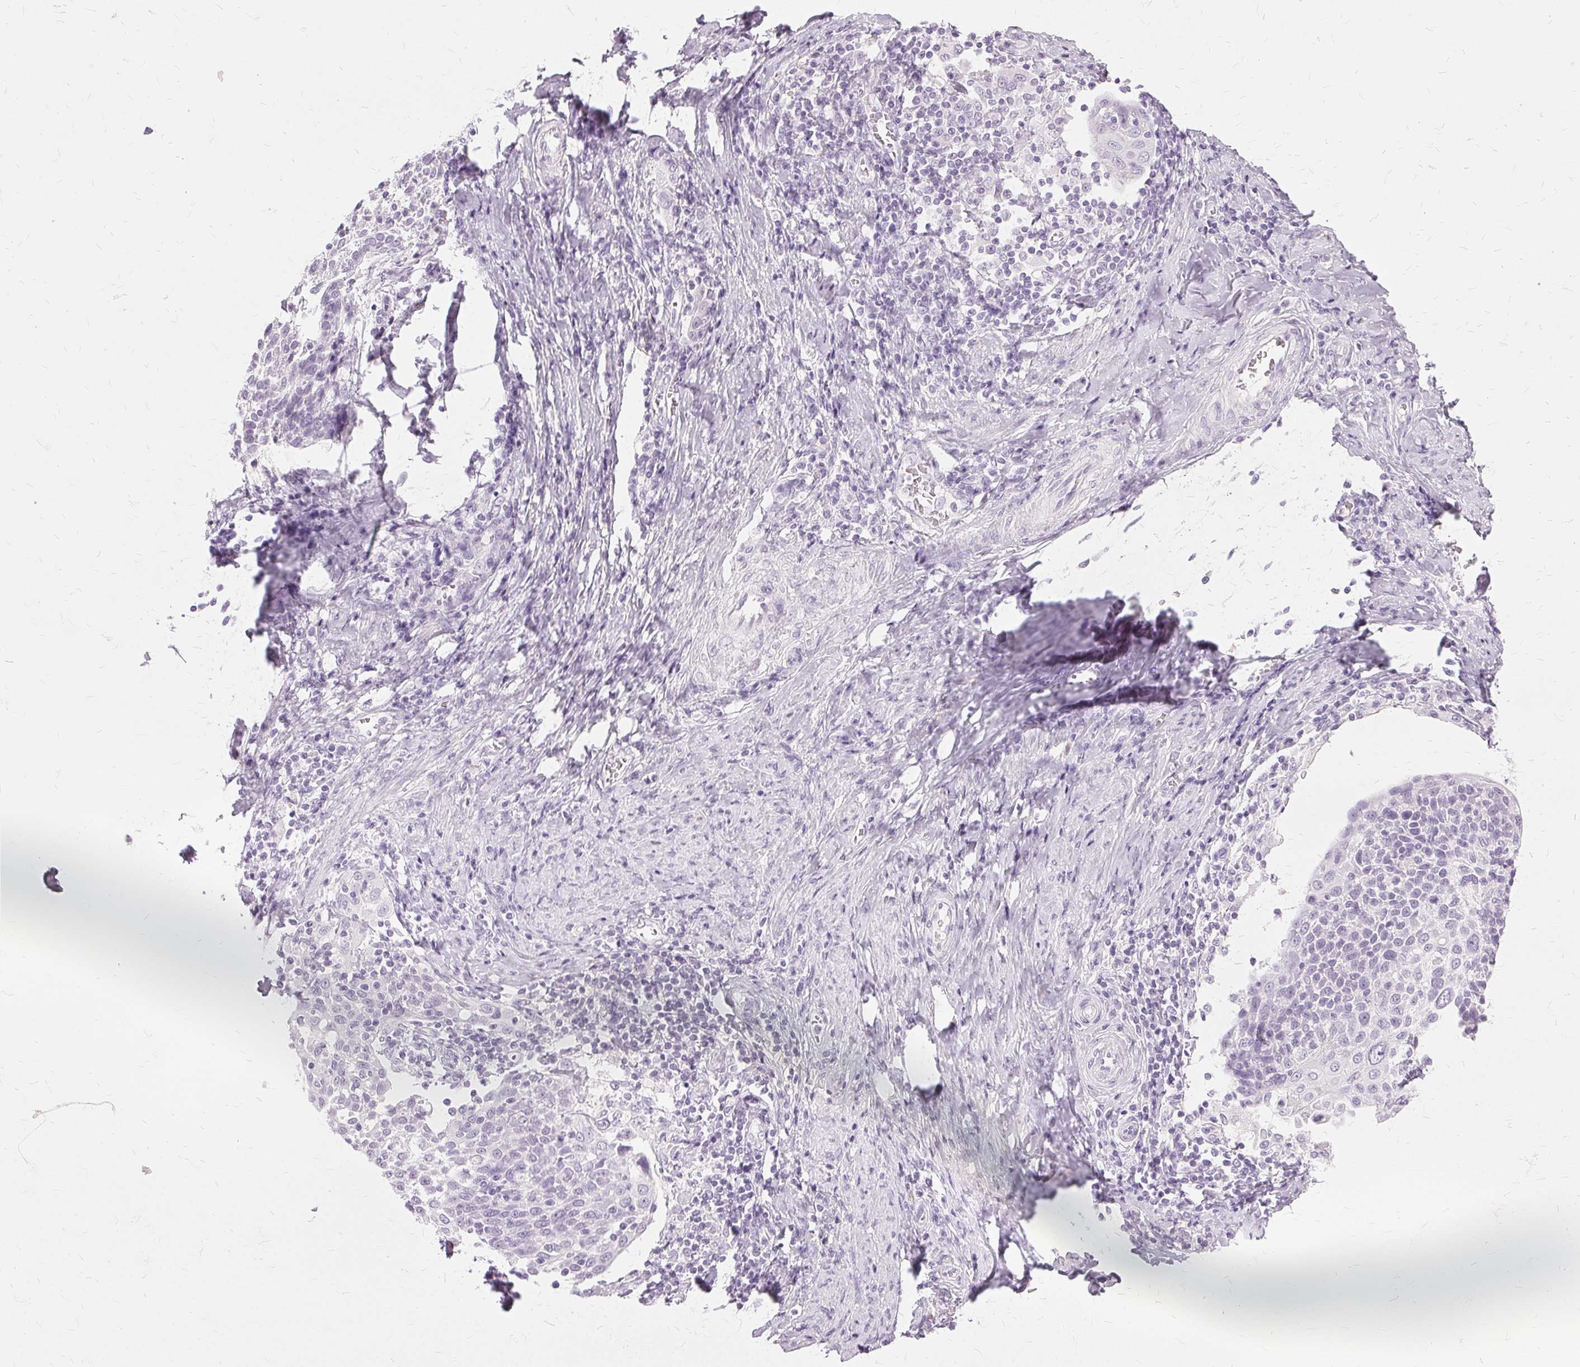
{"staining": {"intensity": "negative", "quantity": "none", "location": "none"}, "tissue": "cervical cancer", "cell_type": "Tumor cells", "image_type": "cancer", "snomed": [{"axis": "morphology", "description": "Squamous cell carcinoma, NOS"}, {"axis": "topography", "description": "Cervix"}], "caption": "Cervical squamous cell carcinoma was stained to show a protein in brown. There is no significant expression in tumor cells. (DAB (3,3'-diaminobenzidine) IHC with hematoxylin counter stain).", "gene": "SLC45A3", "patient": {"sex": "female", "age": 61}}